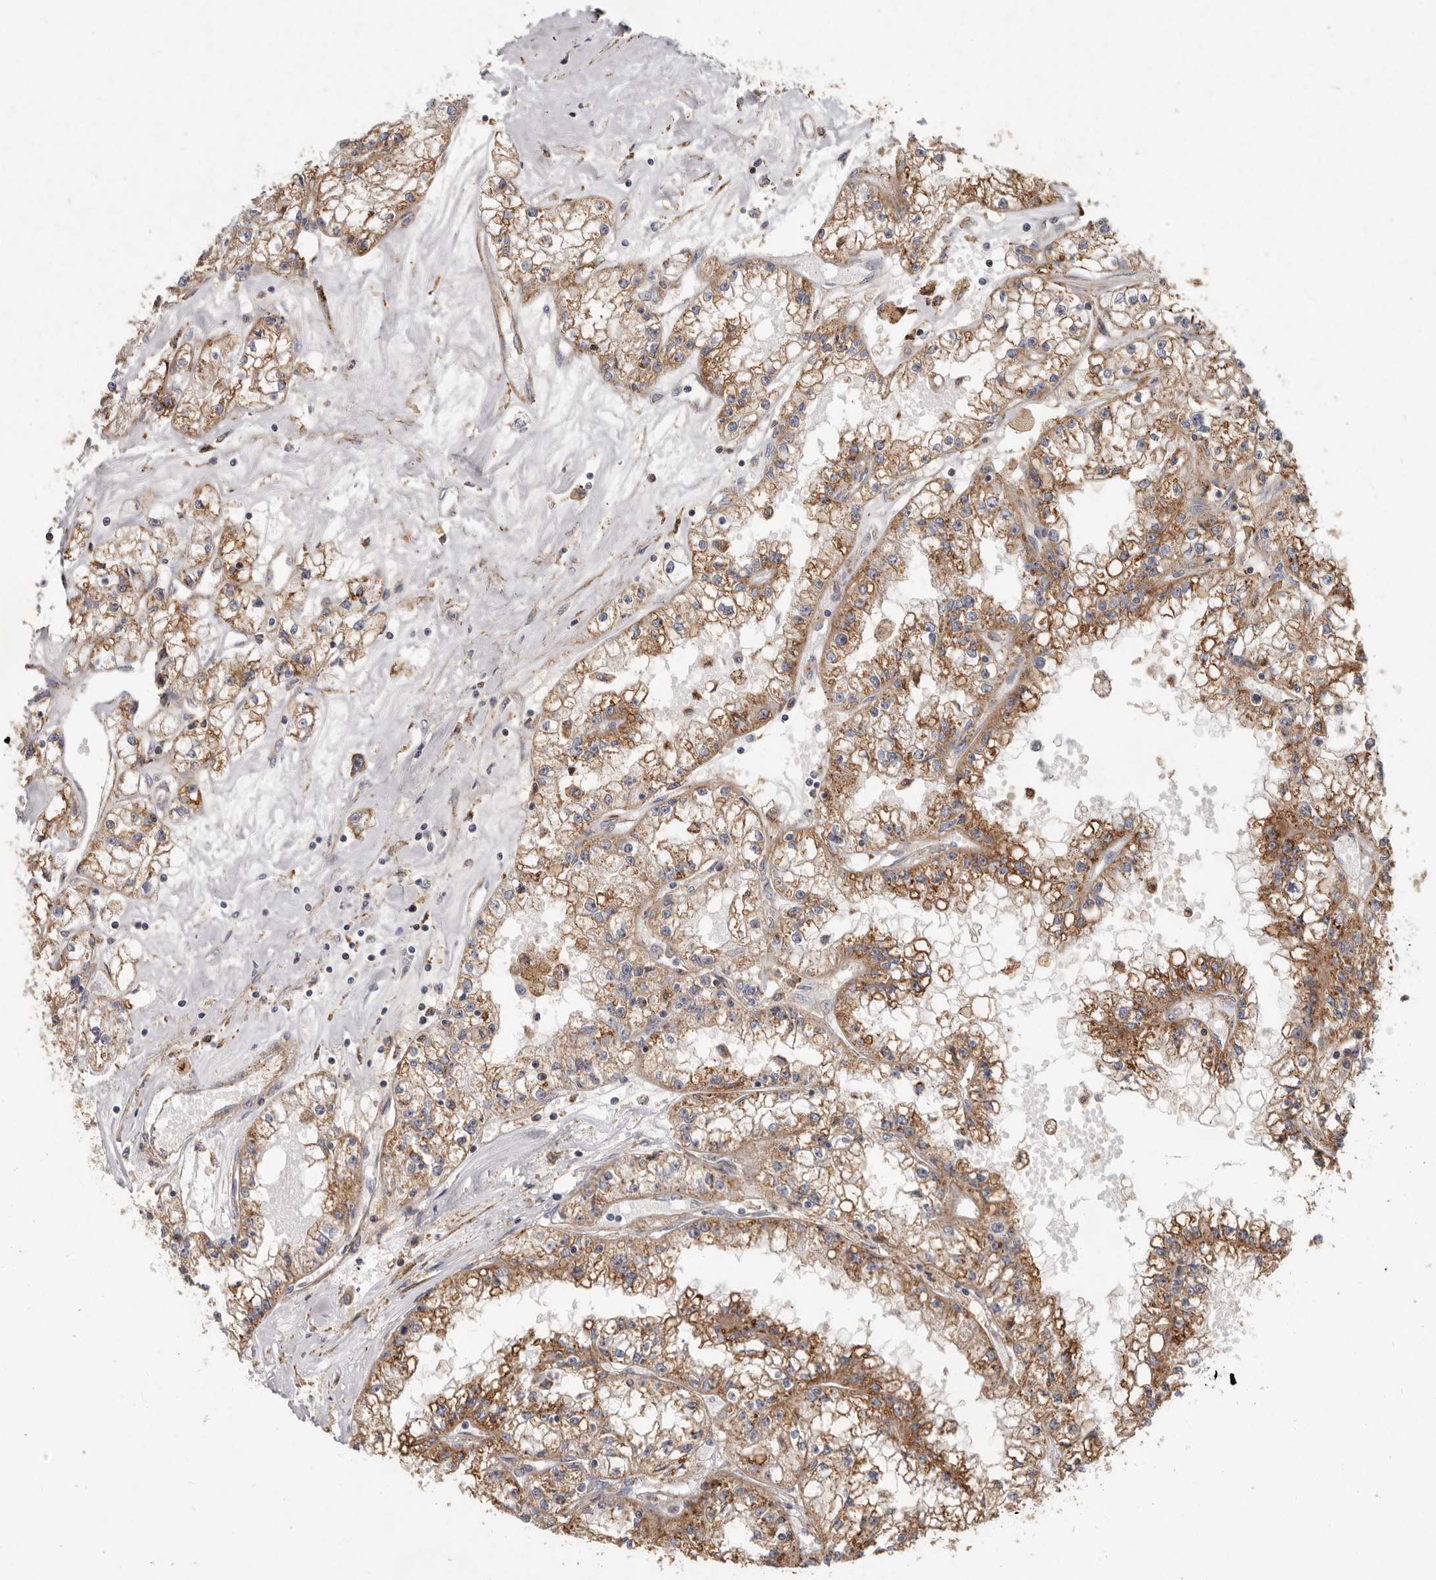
{"staining": {"intensity": "moderate", "quantity": ">75%", "location": "cytoplasmic/membranous"}, "tissue": "renal cancer", "cell_type": "Tumor cells", "image_type": "cancer", "snomed": [{"axis": "morphology", "description": "Adenocarcinoma, NOS"}, {"axis": "topography", "description": "Kidney"}], "caption": "Immunohistochemistry (IHC) of human renal adenocarcinoma exhibits medium levels of moderate cytoplasmic/membranous positivity in approximately >75% of tumor cells. The staining was performed using DAB to visualize the protein expression in brown, while the nuclei were stained in blue with hematoxylin (Magnification: 20x).", "gene": "KIF26B", "patient": {"sex": "male", "age": 56}}